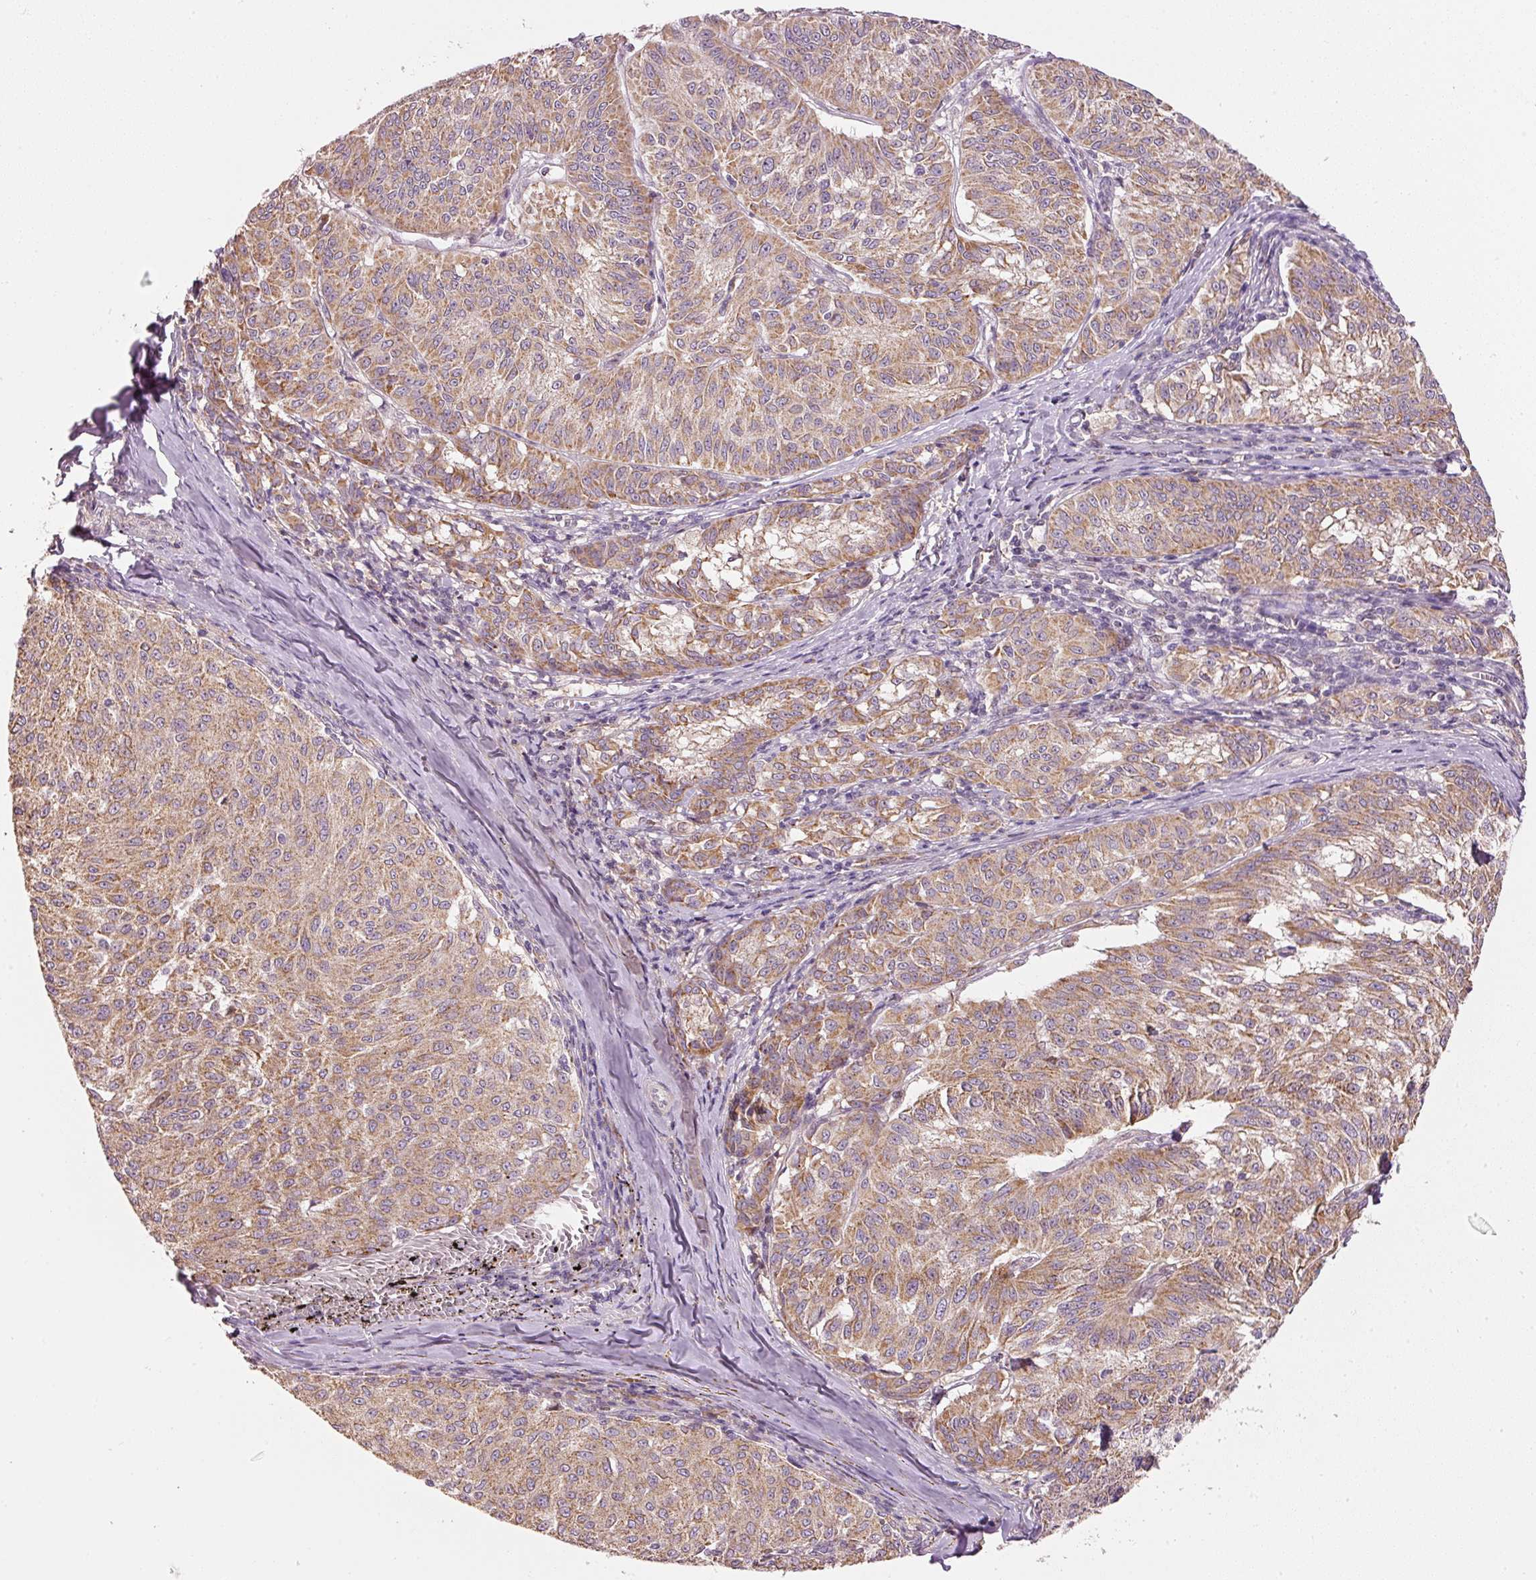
{"staining": {"intensity": "moderate", "quantity": ">75%", "location": "cytoplasmic/membranous"}, "tissue": "melanoma", "cell_type": "Tumor cells", "image_type": "cancer", "snomed": [{"axis": "morphology", "description": "Malignant melanoma, NOS"}, {"axis": "topography", "description": "Skin"}], "caption": "This photomicrograph reveals immunohistochemistry (IHC) staining of melanoma, with medium moderate cytoplasmic/membranous expression in approximately >75% of tumor cells.", "gene": "MTHFD1L", "patient": {"sex": "female", "age": 72}}